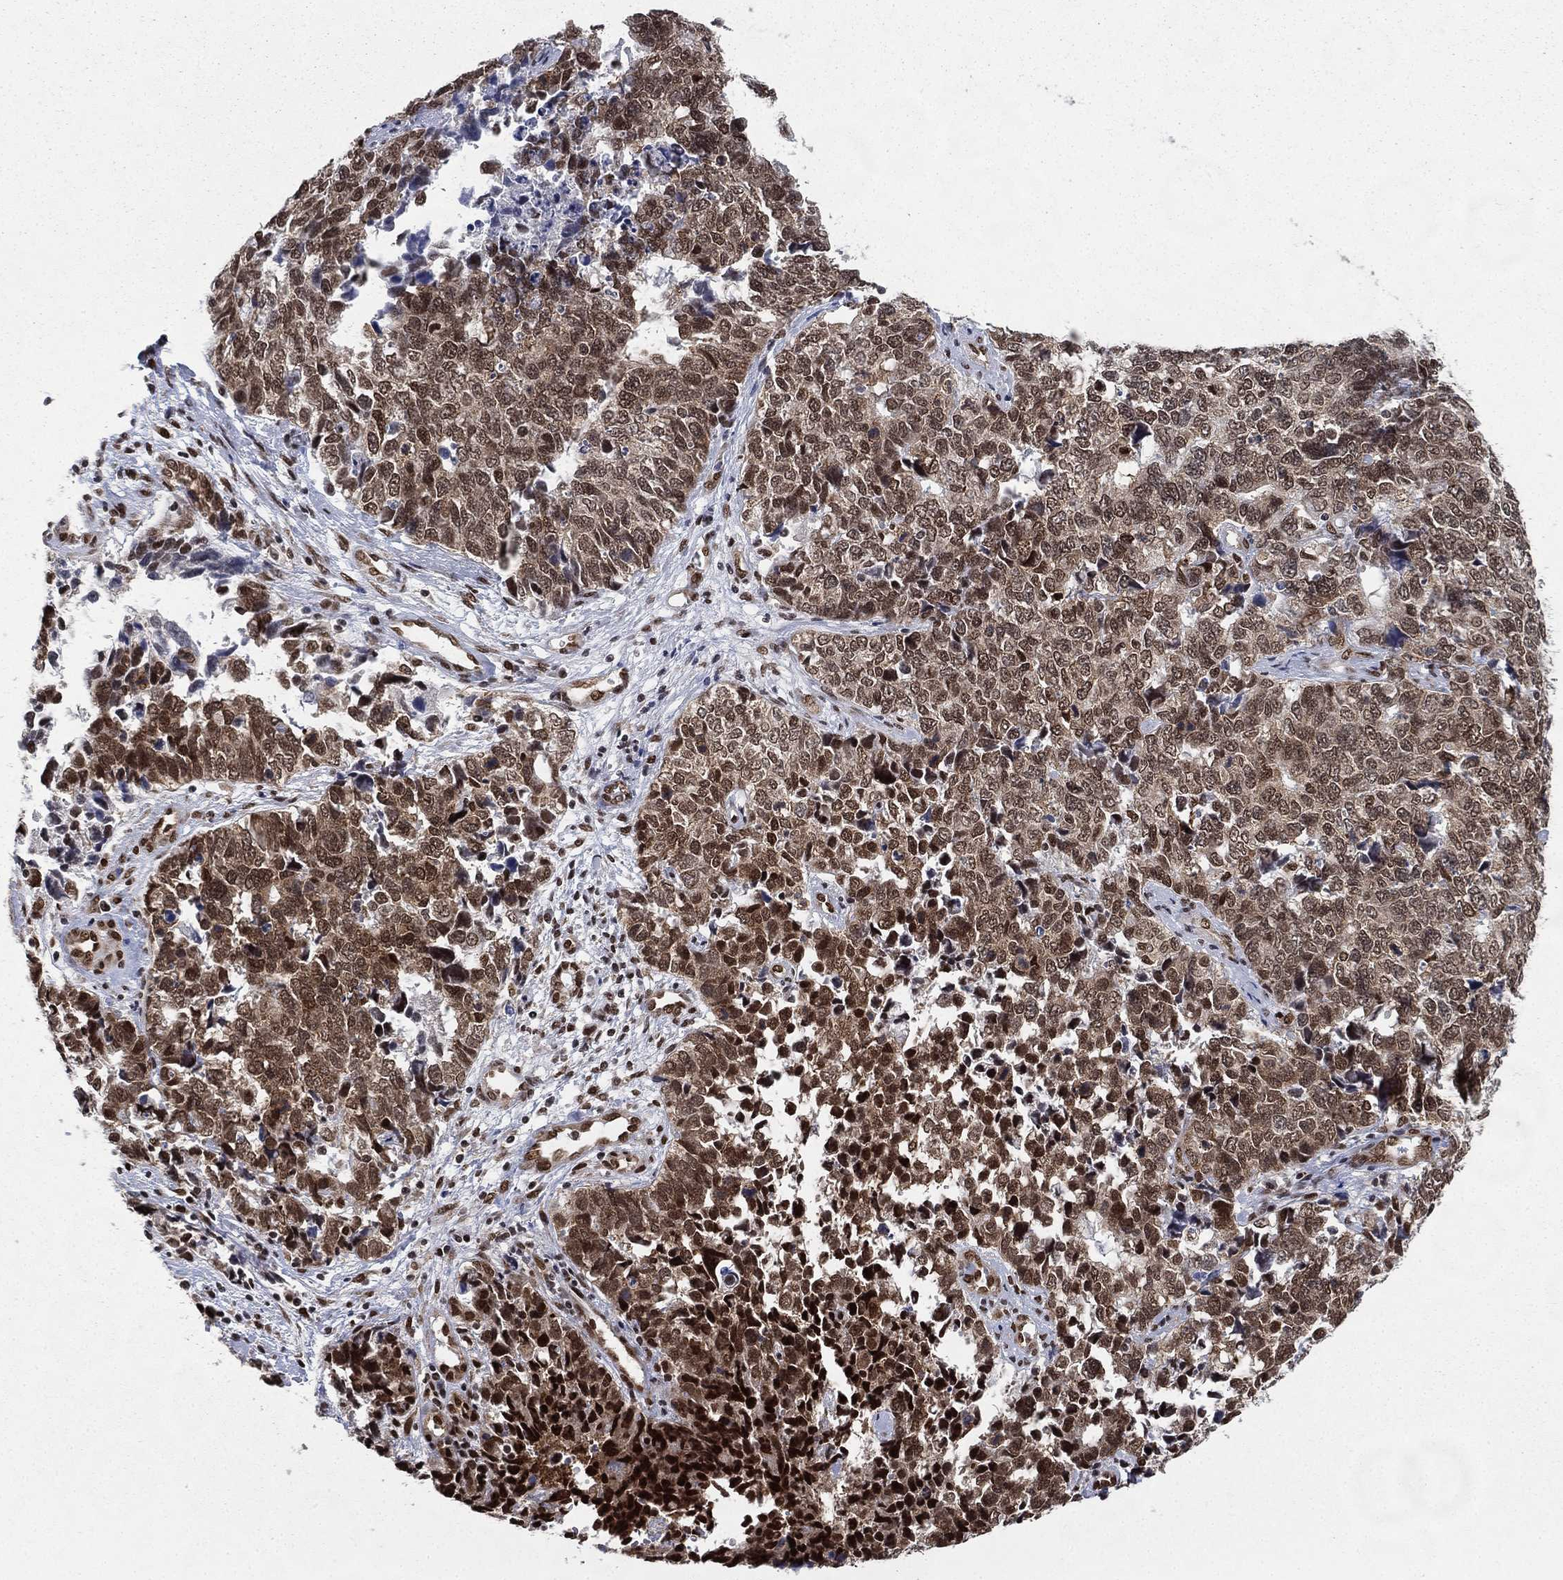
{"staining": {"intensity": "moderate", "quantity": "25%-75%", "location": "nuclear"}, "tissue": "cervical cancer", "cell_type": "Tumor cells", "image_type": "cancer", "snomed": [{"axis": "morphology", "description": "Squamous cell carcinoma, NOS"}, {"axis": "topography", "description": "Cervix"}], "caption": "Cervical squamous cell carcinoma stained with immunohistochemistry (IHC) shows moderate nuclear expression in about 25%-75% of tumor cells.", "gene": "FUBP3", "patient": {"sex": "female", "age": 63}}